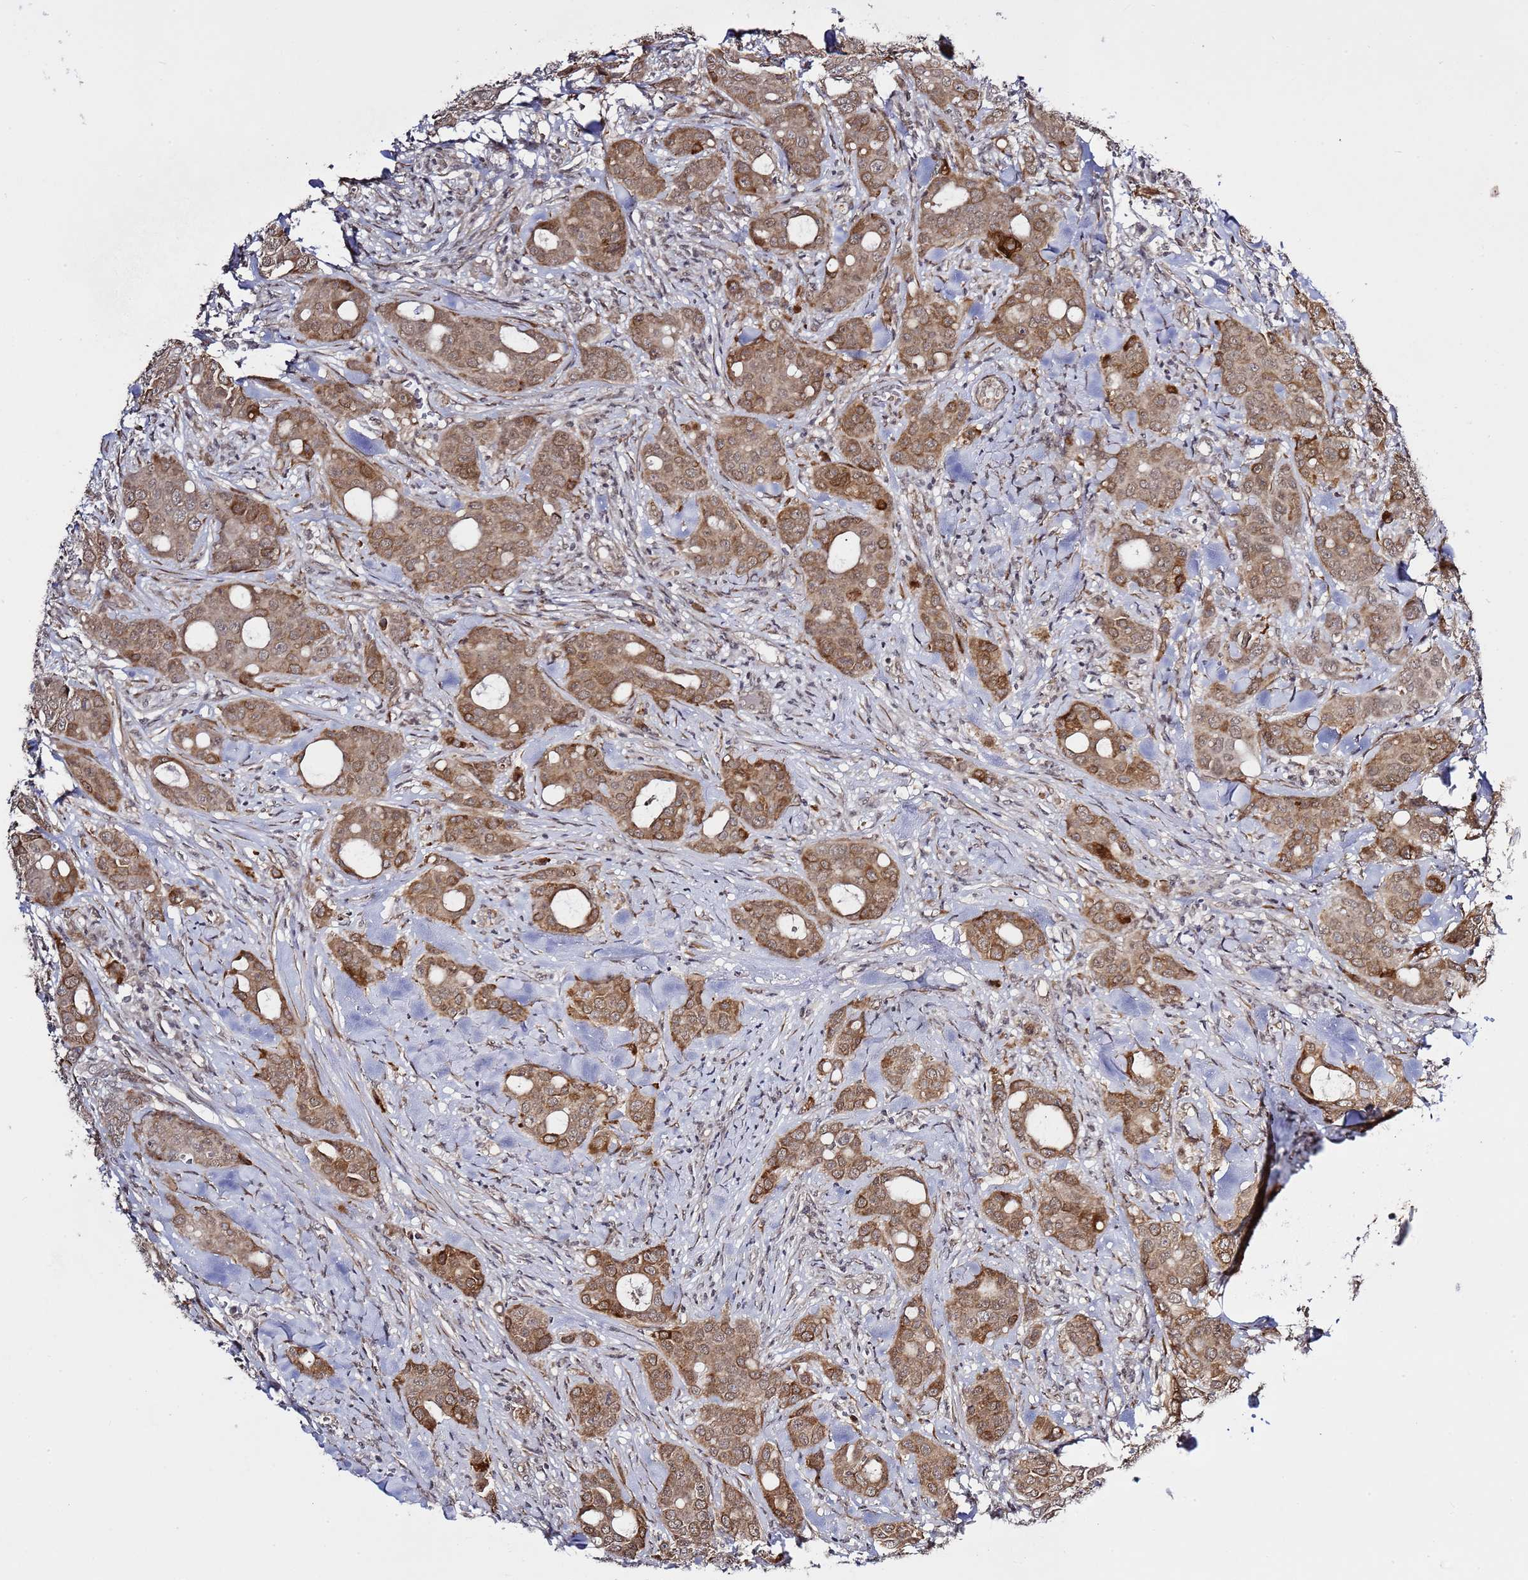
{"staining": {"intensity": "moderate", "quantity": ">75%", "location": "cytoplasmic/membranous,nuclear"}, "tissue": "breast cancer", "cell_type": "Tumor cells", "image_type": "cancer", "snomed": [{"axis": "morphology", "description": "Duct carcinoma"}, {"axis": "topography", "description": "Breast"}], "caption": "Immunohistochemical staining of human invasive ductal carcinoma (breast) displays medium levels of moderate cytoplasmic/membranous and nuclear positivity in approximately >75% of tumor cells.", "gene": "POLR2D", "patient": {"sex": "female", "age": 43}}